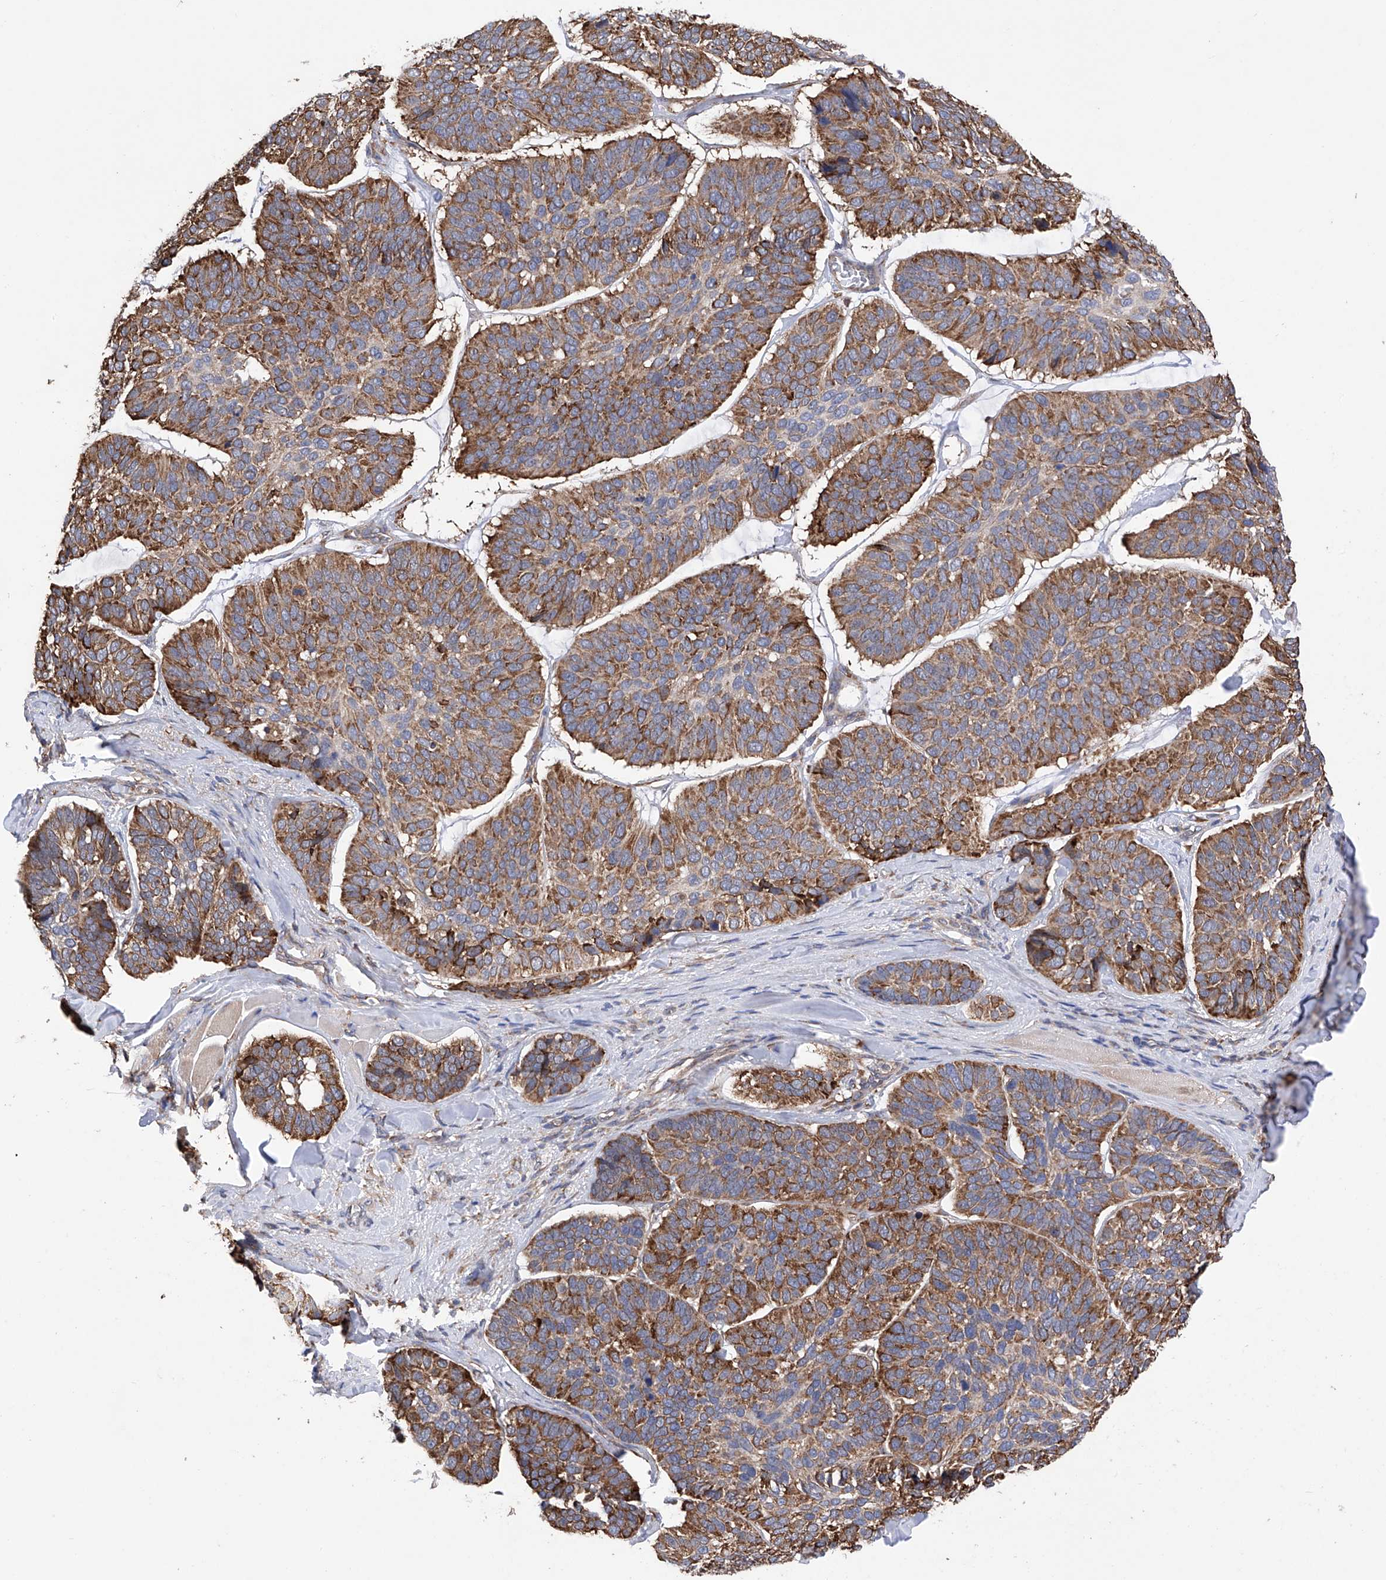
{"staining": {"intensity": "moderate", "quantity": ">75%", "location": "cytoplasmic/membranous"}, "tissue": "skin cancer", "cell_type": "Tumor cells", "image_type": "cancer", "snomed": [{"axis": "morphology", "description": "Basal cell carcinoma"}, {"axis": "topography", "description": "Skin"}], "caption": "Basal cell carcinoma (skin) stained for a protein (brown) displays moderate cytoplasmic/membranous positive expression in approximately >75% of tumor cells.", "gene": "DNAH8", "patient": {"sex": "male", "age": 62}}